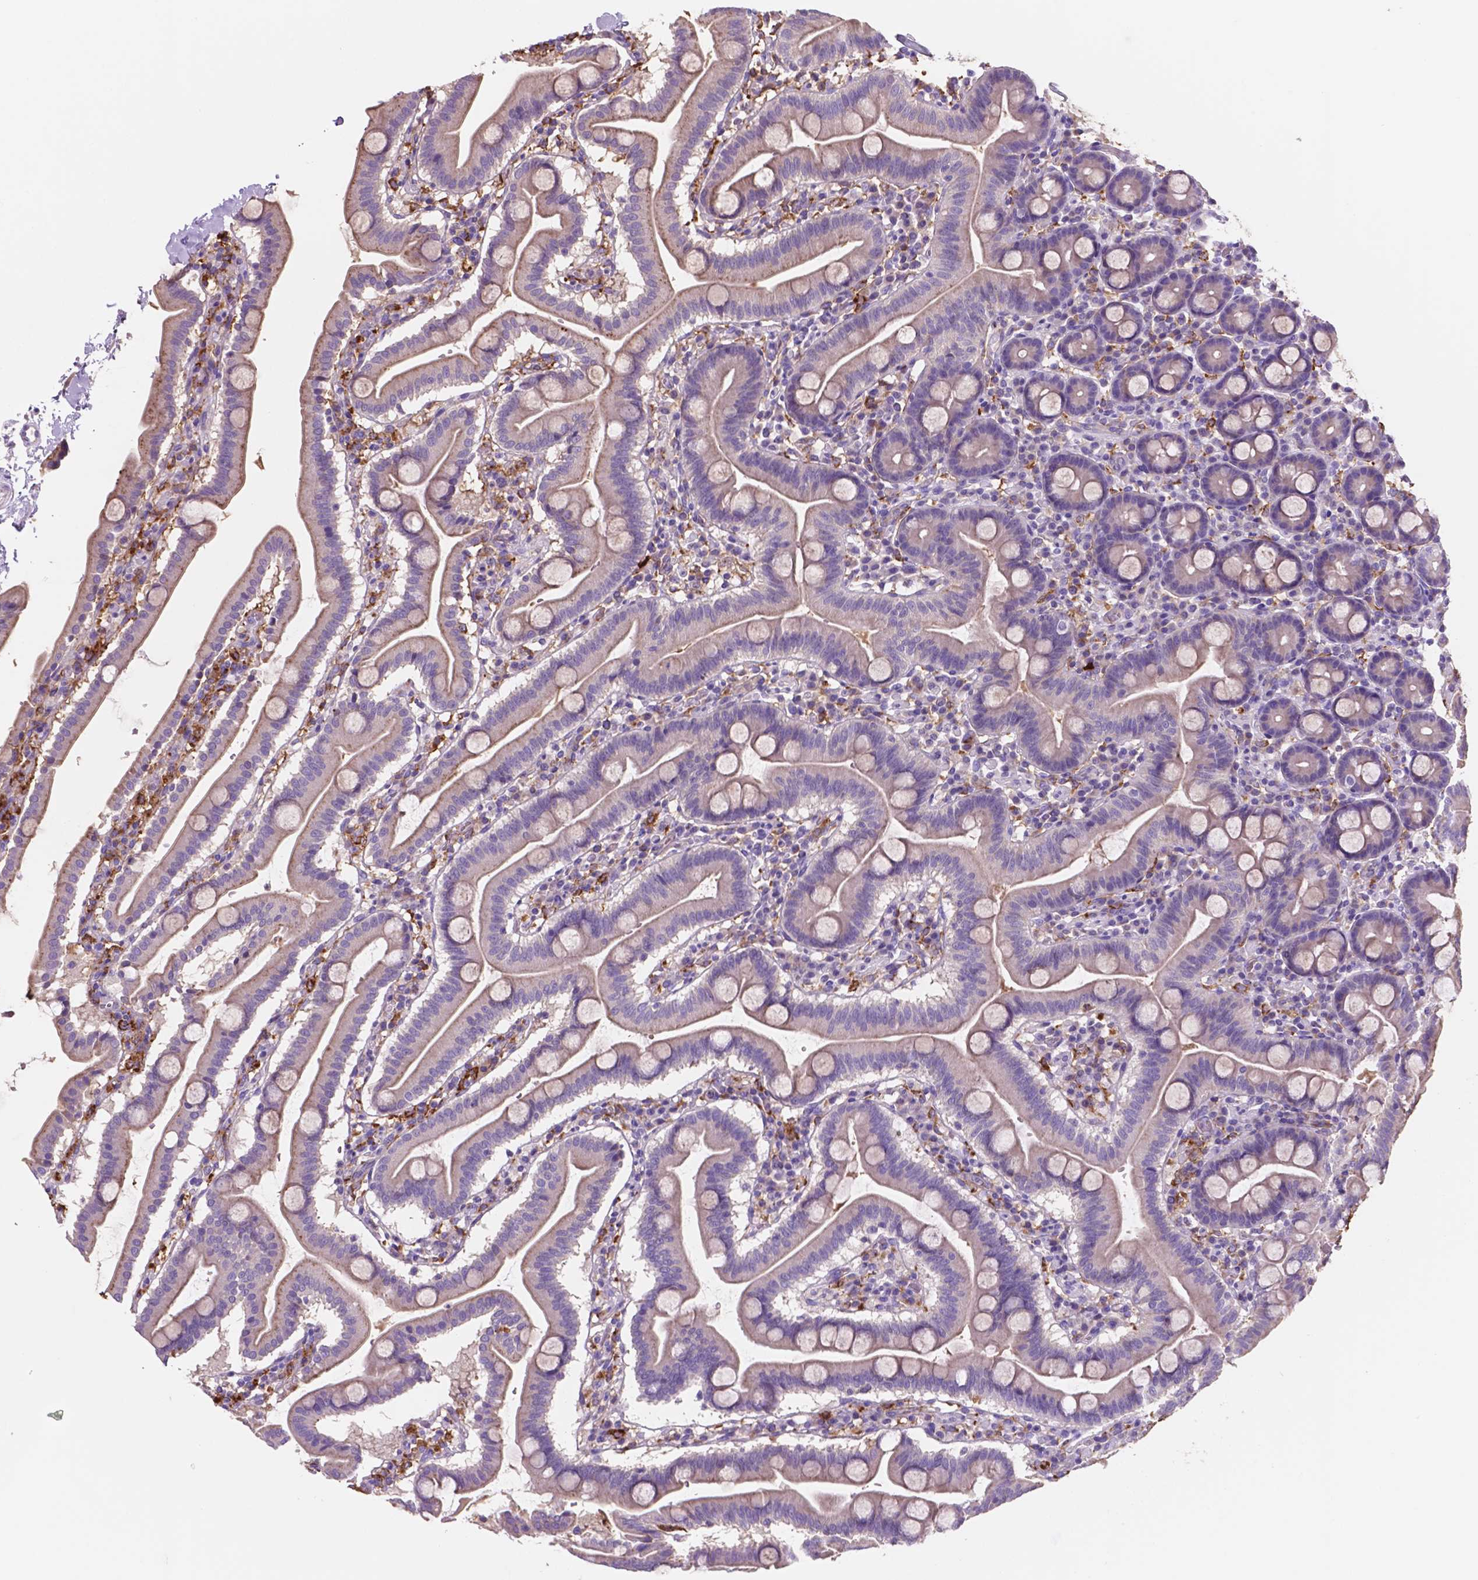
{"staining": {"intensity": "moderate", "quantity": "<25%", "location": "cytoplasmic/membranous"}, "tissue": "duodenum", "cell_type": "Glandular cells", "image_type": "normal", "snomed": [{"axis": "morphology", "description": "Normal tissue, NOS"}, {"axis": "topography", "description": "Pancreas"}, {"axis": "topography", "description": "Duodenum"}], "caption": "Immunohistochemical staining of benign duodenum demonstrates moderate cytoplasmic/membranous protein staining in about <25% of glandular cells. (brown staining indicates protein expression, while blue staining denotes nuclei).", "gene": "MKRN2OS", "patient": {"sex": "male", "age": 59}}